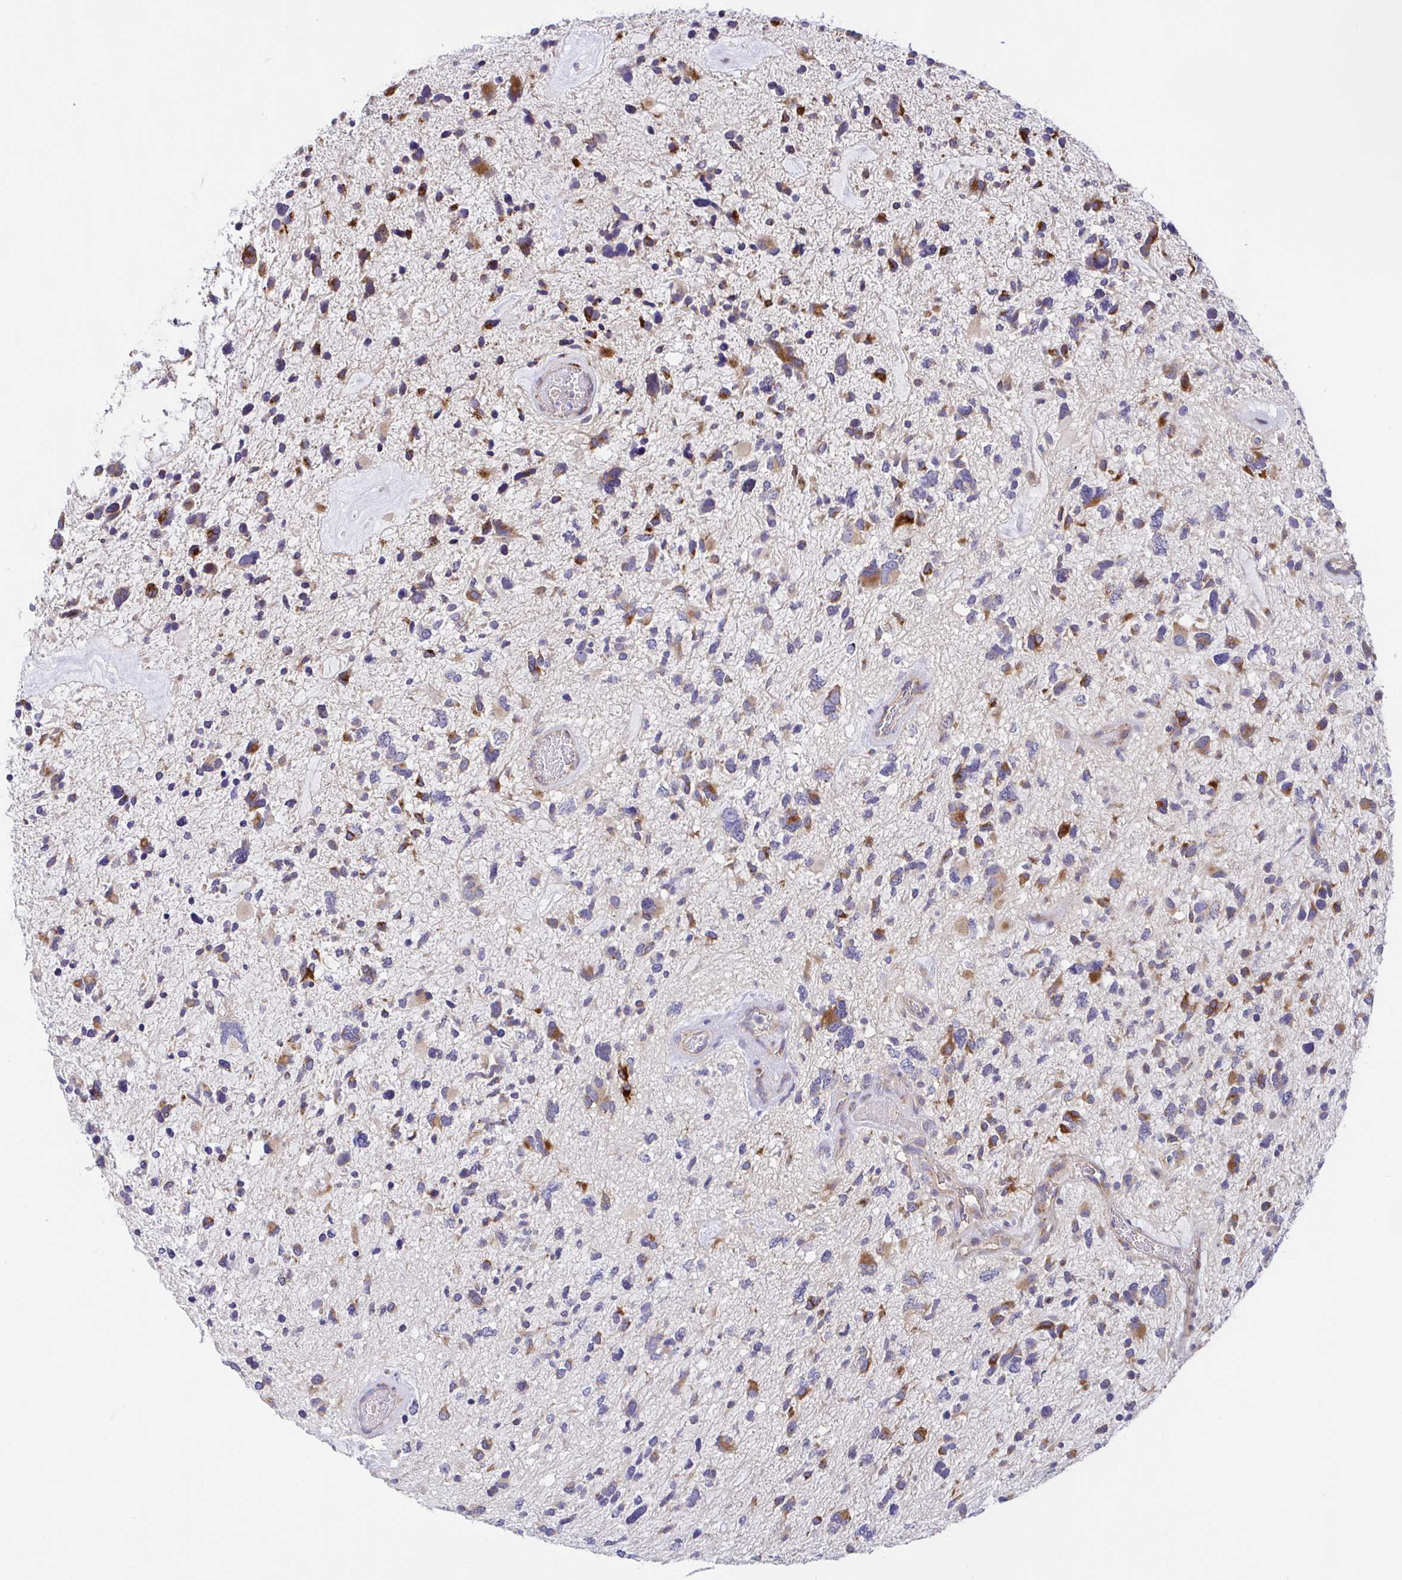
{"staining": {"intensity": "moderate", "quantity": "25%-75%", "location": "cytoplasmic/membranous"}, "tissue": "glioma", "cell_type": "Tumor cells", "image_type": "cancer", "snomed": [{"axis": "morphology", "description": "Glioma, malignant, High grade"}, {"axis": "topography", "description": "Brain"}], "caption": "Immunohistochemistry (IHC) staining of malignant glioma (high-grade), which demonstrates medium levels of moderate cytoplasmic/membranous staining in about 25%-75% of tumor cells indicating moderate cytoplasmic/membranous protein staining. The staining was performed using DAB (3,3'-diaminobenzidine) (brown) for protein detection and nuclei were counterstained in hematoxylin (blue).", "gene": "MIA3", "patient": {"sex": "female", "age": 11}}